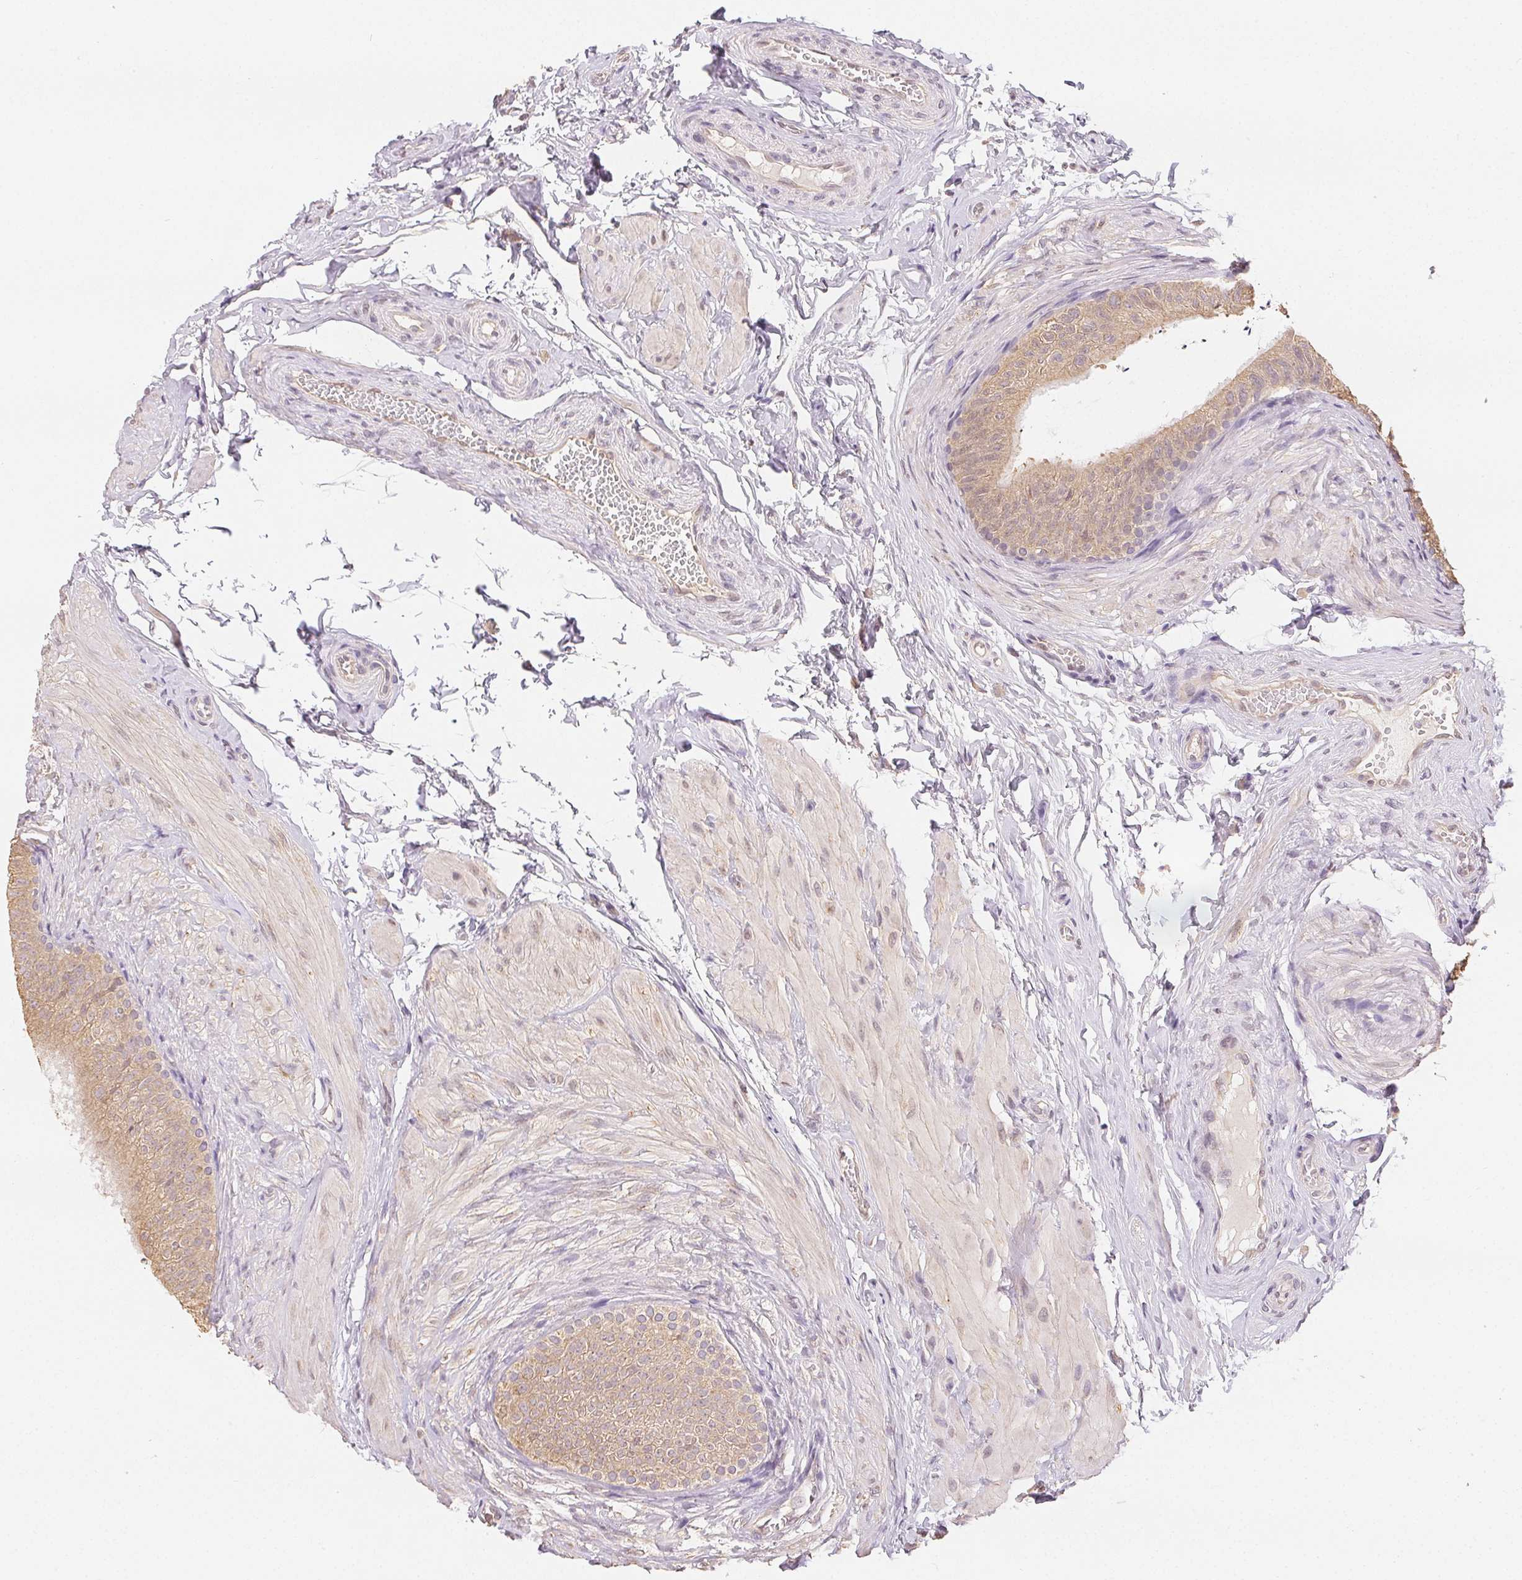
{"staining": {"intensity": "moderate", "quantity": "25%-75%", "location": "cytoplasmic/membranous"}, "tissue": "epididymis", "cell_type": "Glandular cells", "image_type": "normal", "snomed": [{"axis": "morphology", "description": "Normal tissue, NOS"}, {"axis": "topography", "description": "Epididymis, spermatic cord, NOS"}, {"axis": "topography", "description": "Epididymis"}, {"axis": "topography", "description": "Peripheral nerve tissue"}], "caption": "Protein staining exhibits moderate cytoplasmic/membranous staining in about 25%-75% of glandular cells in normal epididymis.", "gene": "SEZ6L2", "patient": {"sex": "male", "age": 29}}